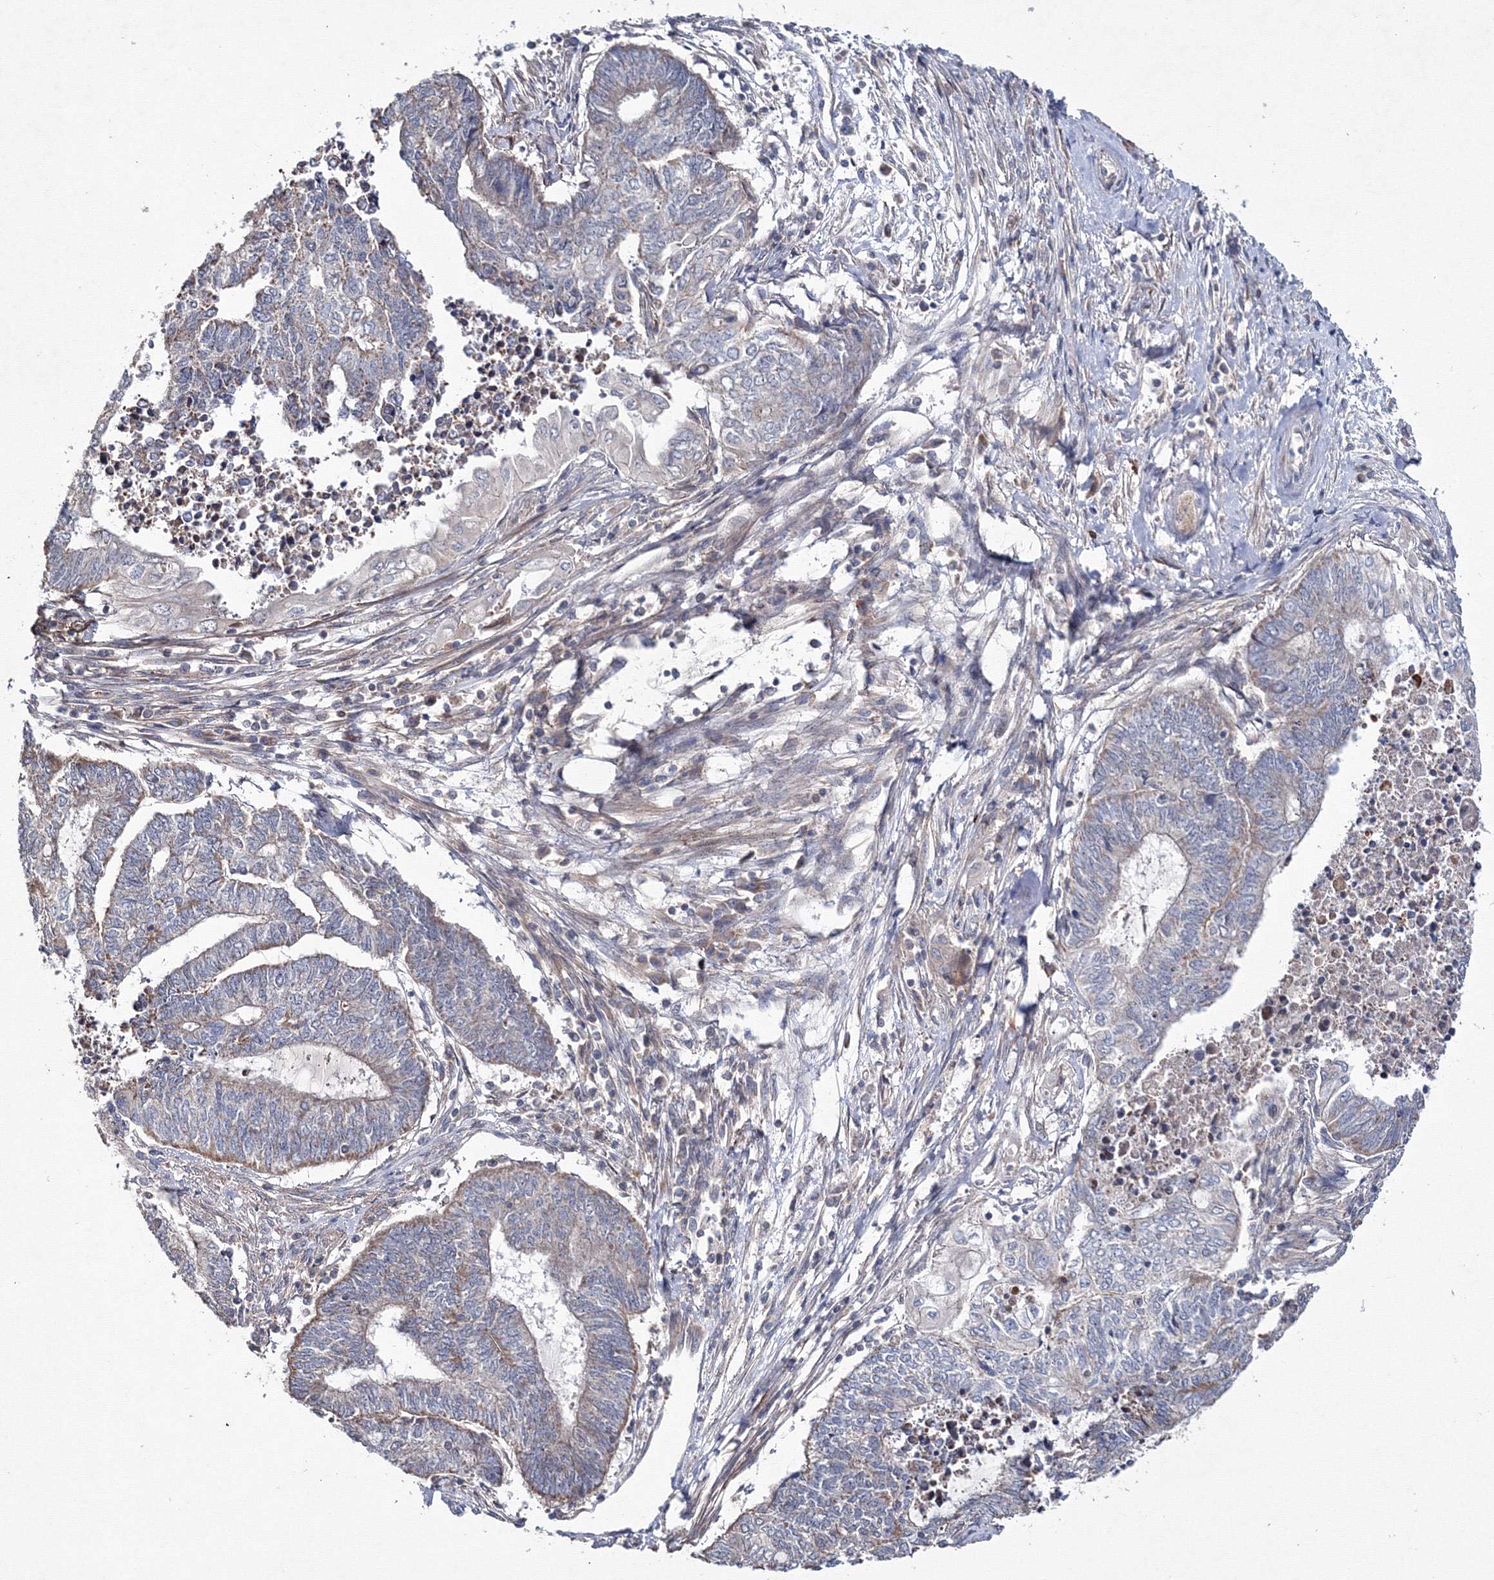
{"staining": {"intensity": "weak", "quantity": "<25%", "location": "cytoplasmic/membranous"}, "tissue": "endometrial cancer", "cell_type": "Tumor cells", "image_type": "cancer", "snomed": [{"axis": "morphology", "description": "Adenocarcinoma, NOS"}, {"axis": "topography", "description": "Uterus"}, {"axis": "topography", "description": "Endometrium"}], "caption": "Tumor cells are negative for brown protein staining in endometrial adenocarcinoma.", "gene": "PPP2R2B", "patient": {"sex": "female", "age": 70}}